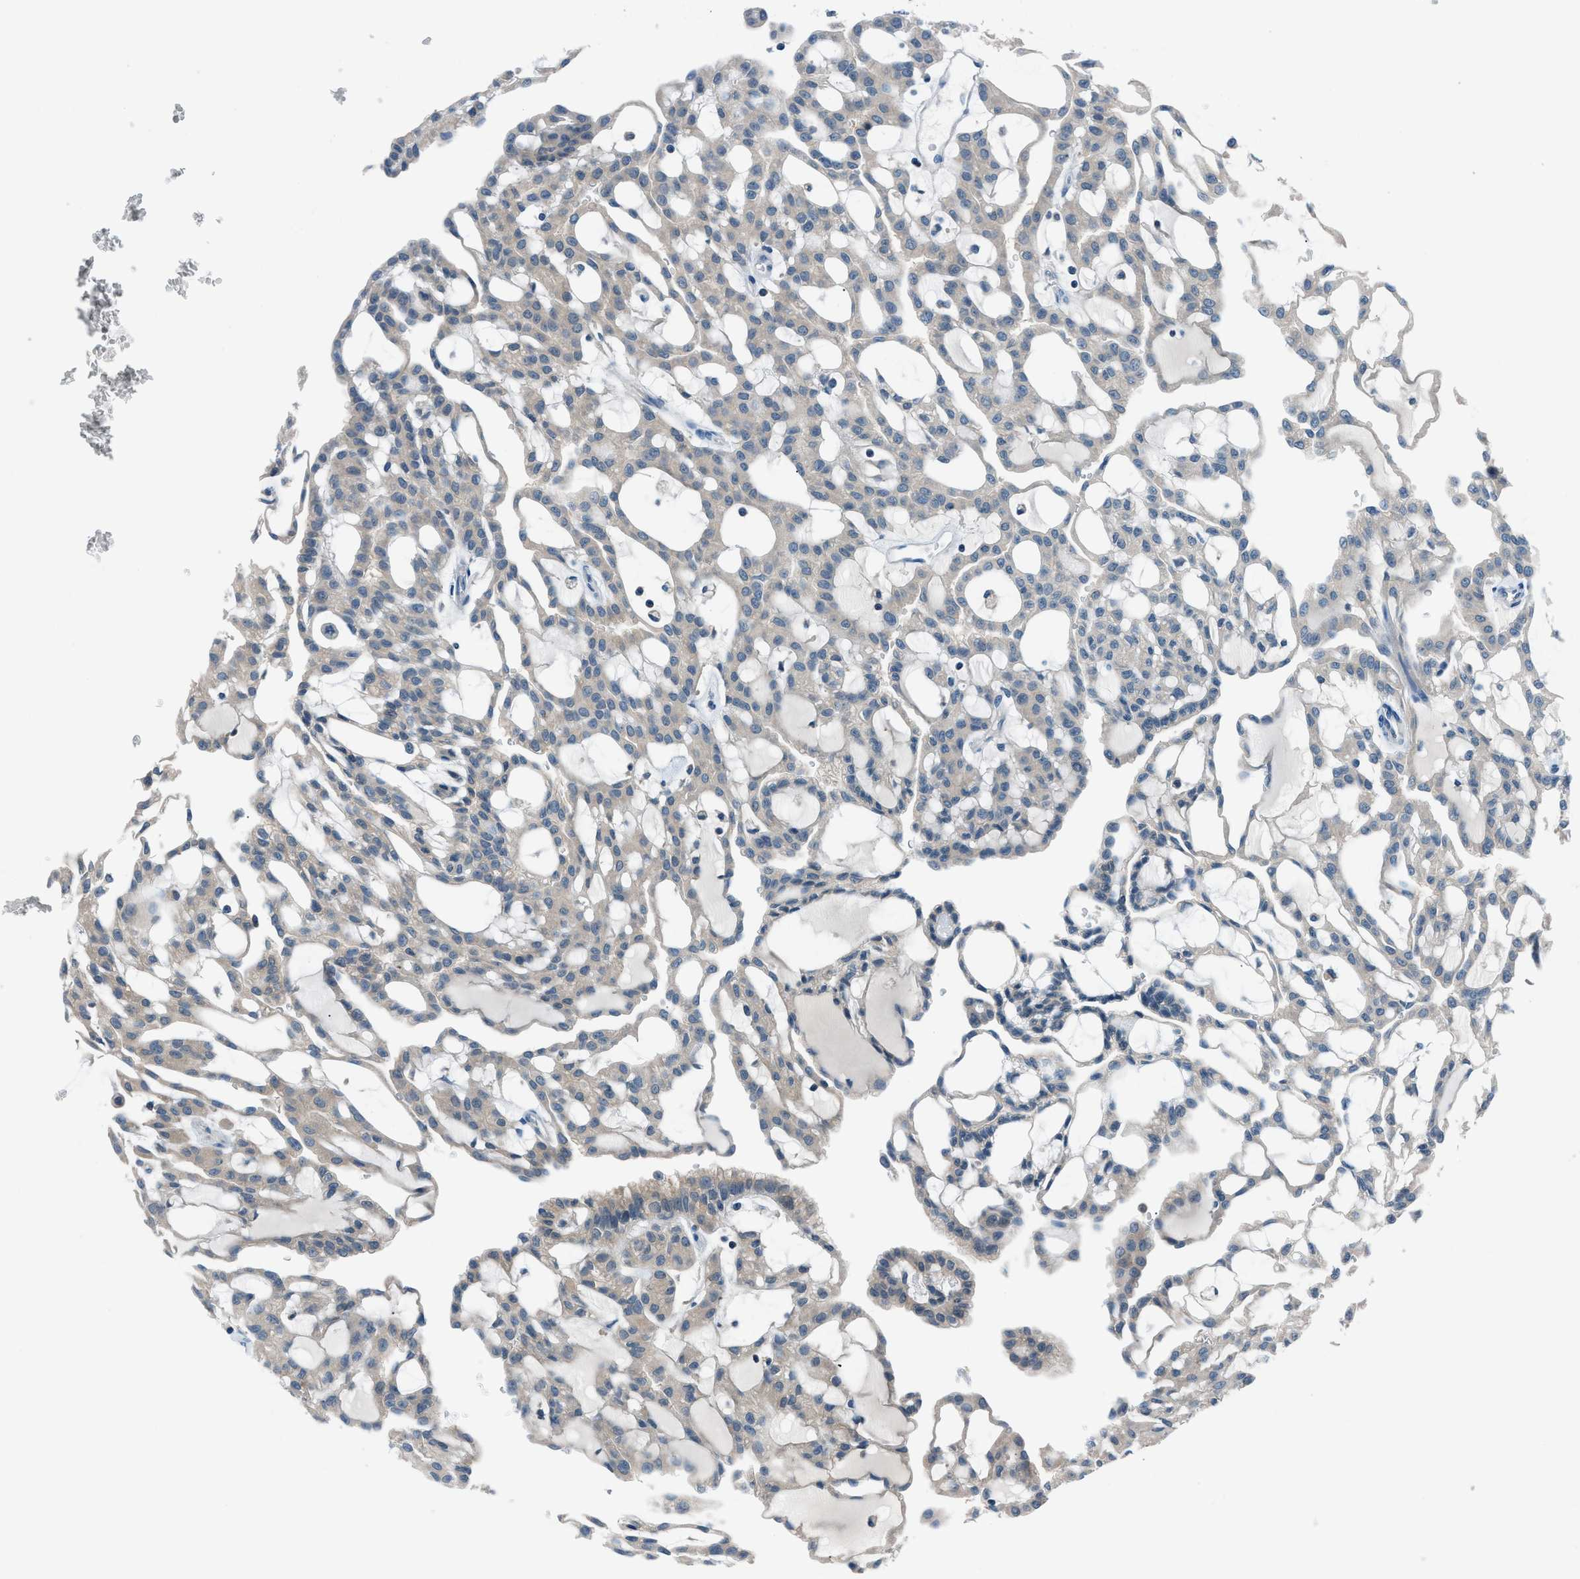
{"staining": {"intensity": "negative", "quantity": "none", "location": "none"}, "tissue": "renal cancer", "cell_type": "Tumor cells", "image_type": "cancer", "snomed": [{"axis": "morphology", "description": "Adenocarcinoma, NOS"}, {"axis": "topography", "description": "Kidney"}], "caption": "Tumor cells show no significant staining in renal cancer (adenocarcinoma).", "gene": "ACP1", "patient": {"sex": "male", "age": 63}}